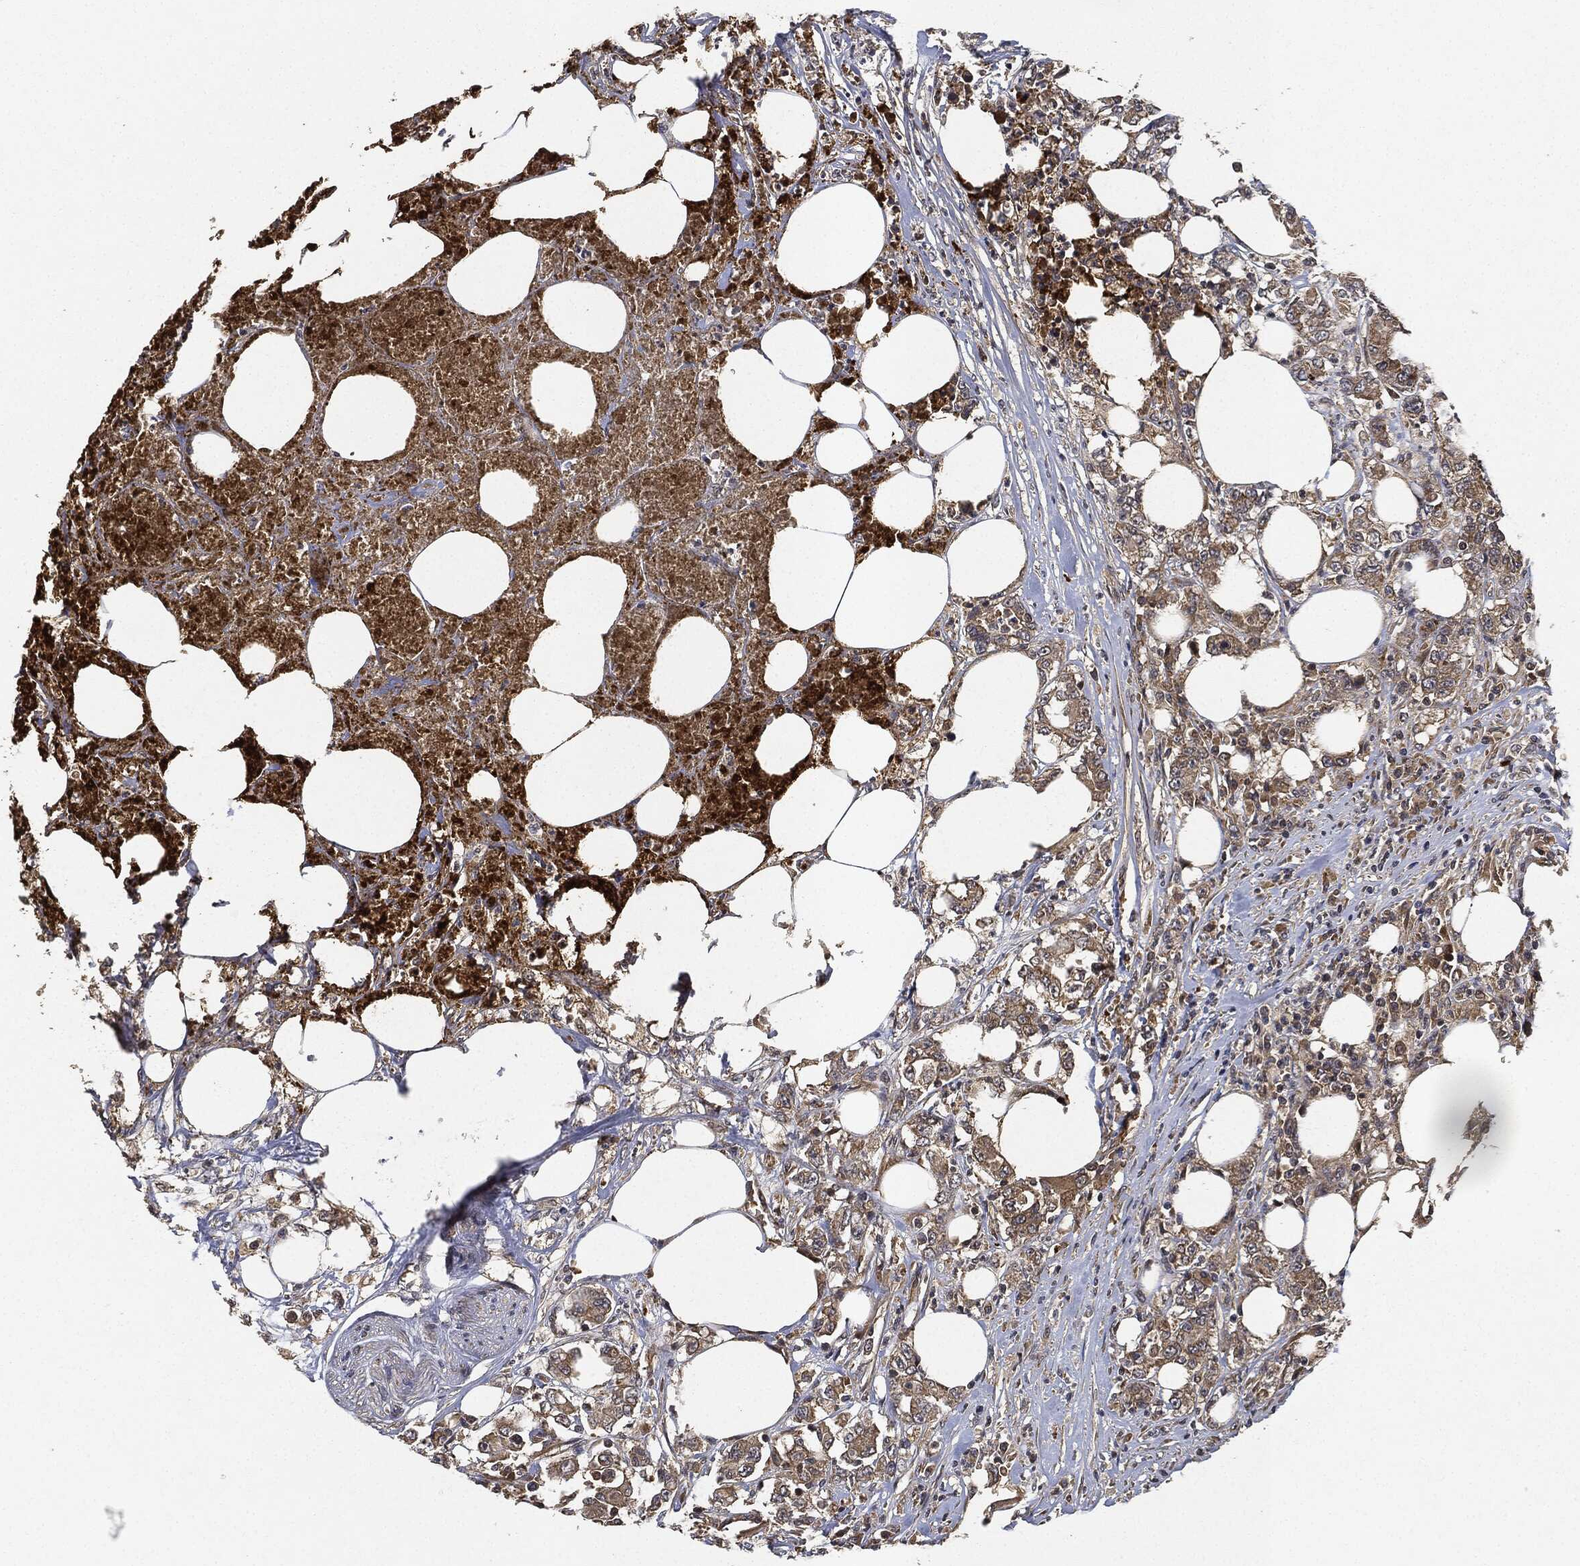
{"staining": {"intensity": "negative", "quantity": "none", "location": "none"}, "tissue": "colorectal cancer", "cell_type": "Tumor cells", "image_type": "cancer", "snomed": [{"axis": "morphology", "description": "Adenocarcinoma, NOS"}, {"axis": "topography", "description": "Colon"}], "caption": "Micrograph shows no significant protein positivity in tumor cells of colorectal cancer (adenocarcinoma).", "gene": "MLST8", "patient": {"sex": "female", "age": 48}}